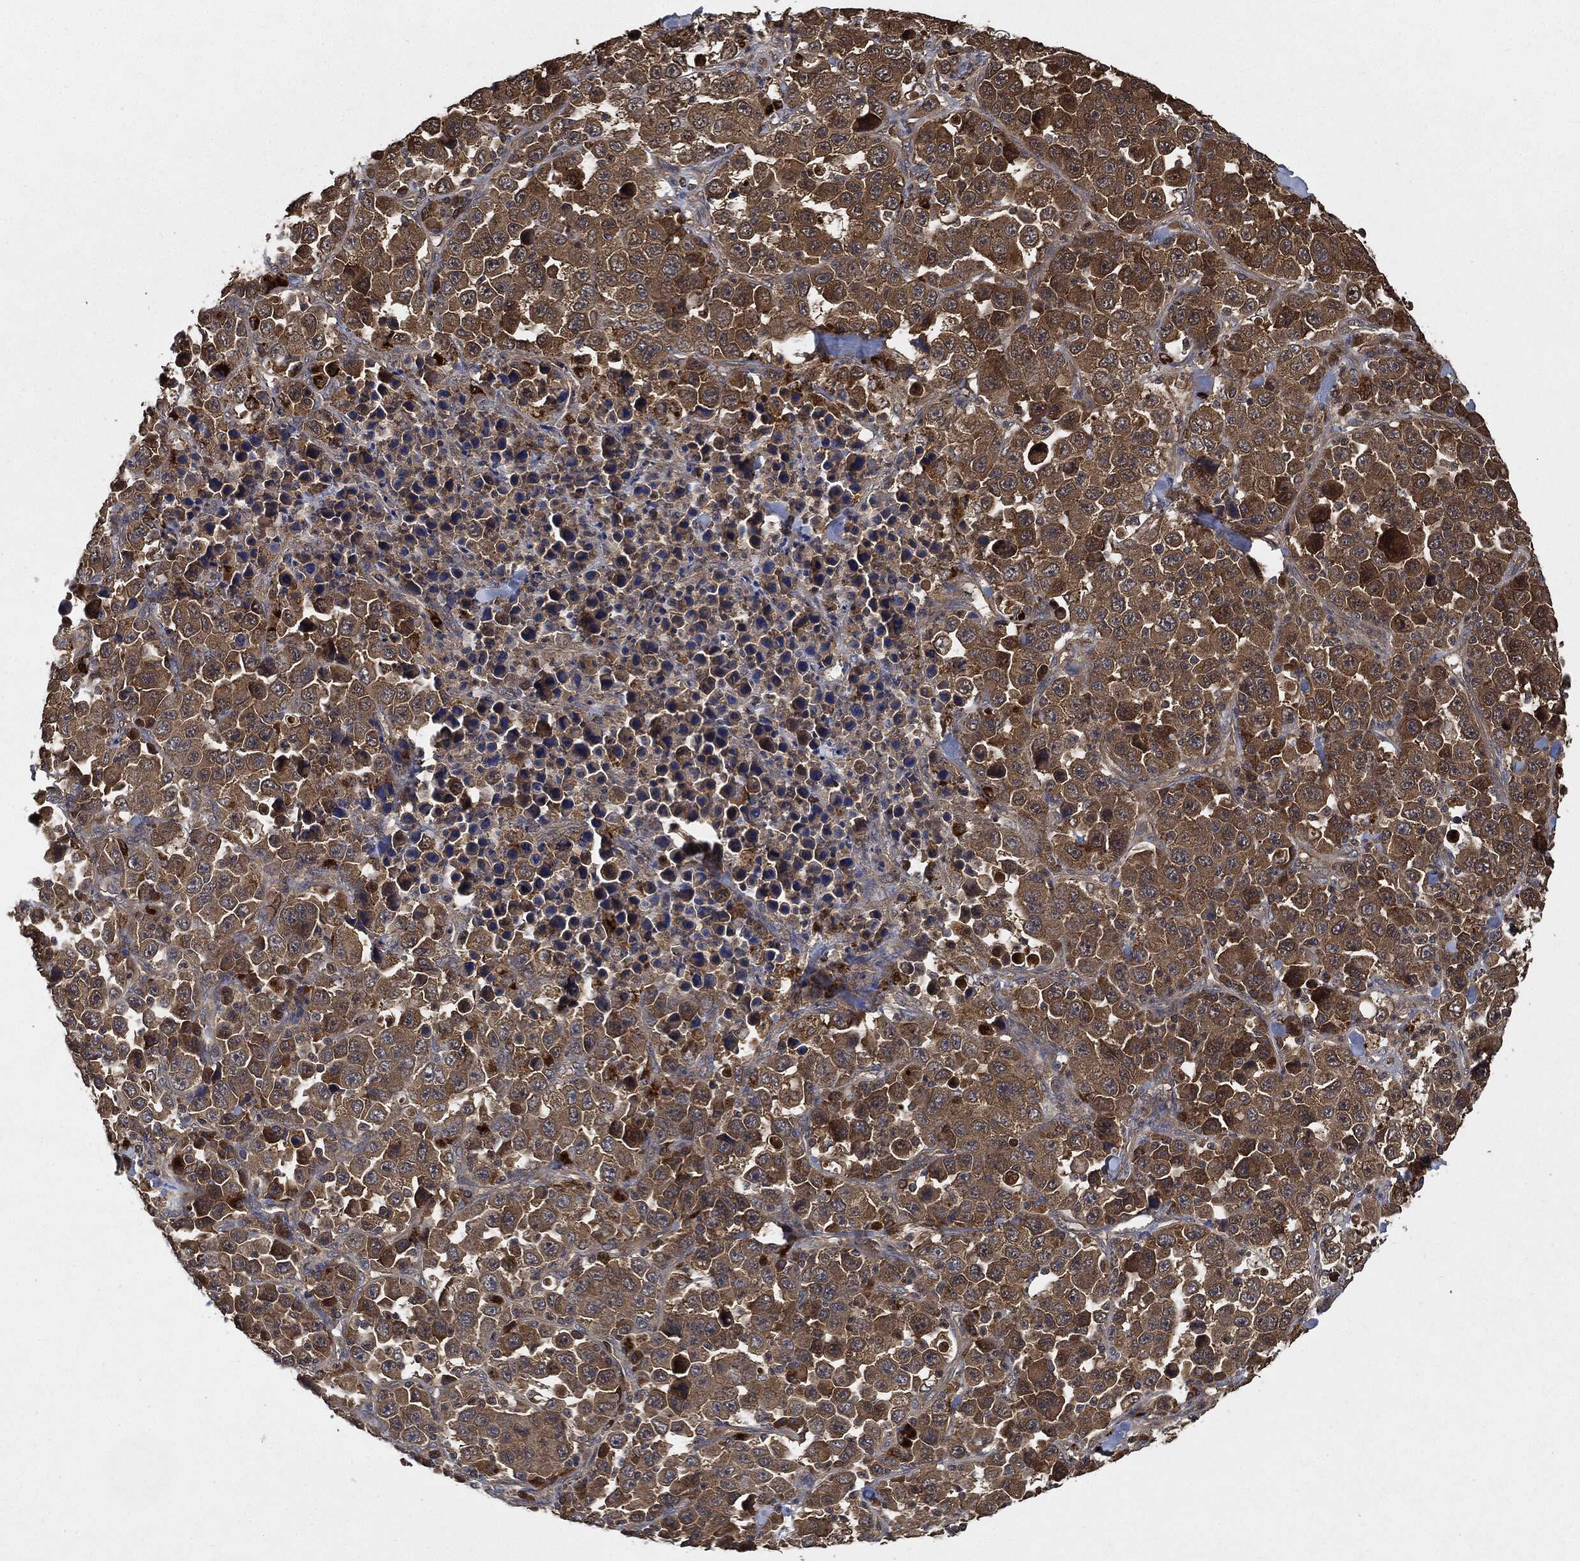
{"staining": {"intensity": "moderate", "quantity": ">75%", "location": "cytoplasmic/membranous"}, "tissue": "stomach cancer", "cell_type": "Tumor cells", "image_type": "cancer", "snomed": [{"axis": "morphology", "description": "Normal tissue, NOS"}, {"axis": "morphology", "description": "Adenocarcinoma, NOS"}, {"axis": "topography", "description": "Stomach, upper"}, {"axis": "topography", "description": "Stomach"}], "caption": "Immunohistochemistry (IHC) micrograph of neoplastic tissue: human stomach cancer (adenocarcinoma) stained using IHC exhibits medium levels of moderate protein expression localized specifically in the cytoplasmic/membranous of tumor cells, appearing as a cytoplasmic/membranous brown color.", "gene": "BRAF", "patient": {"sex": "male", "age": 59}}